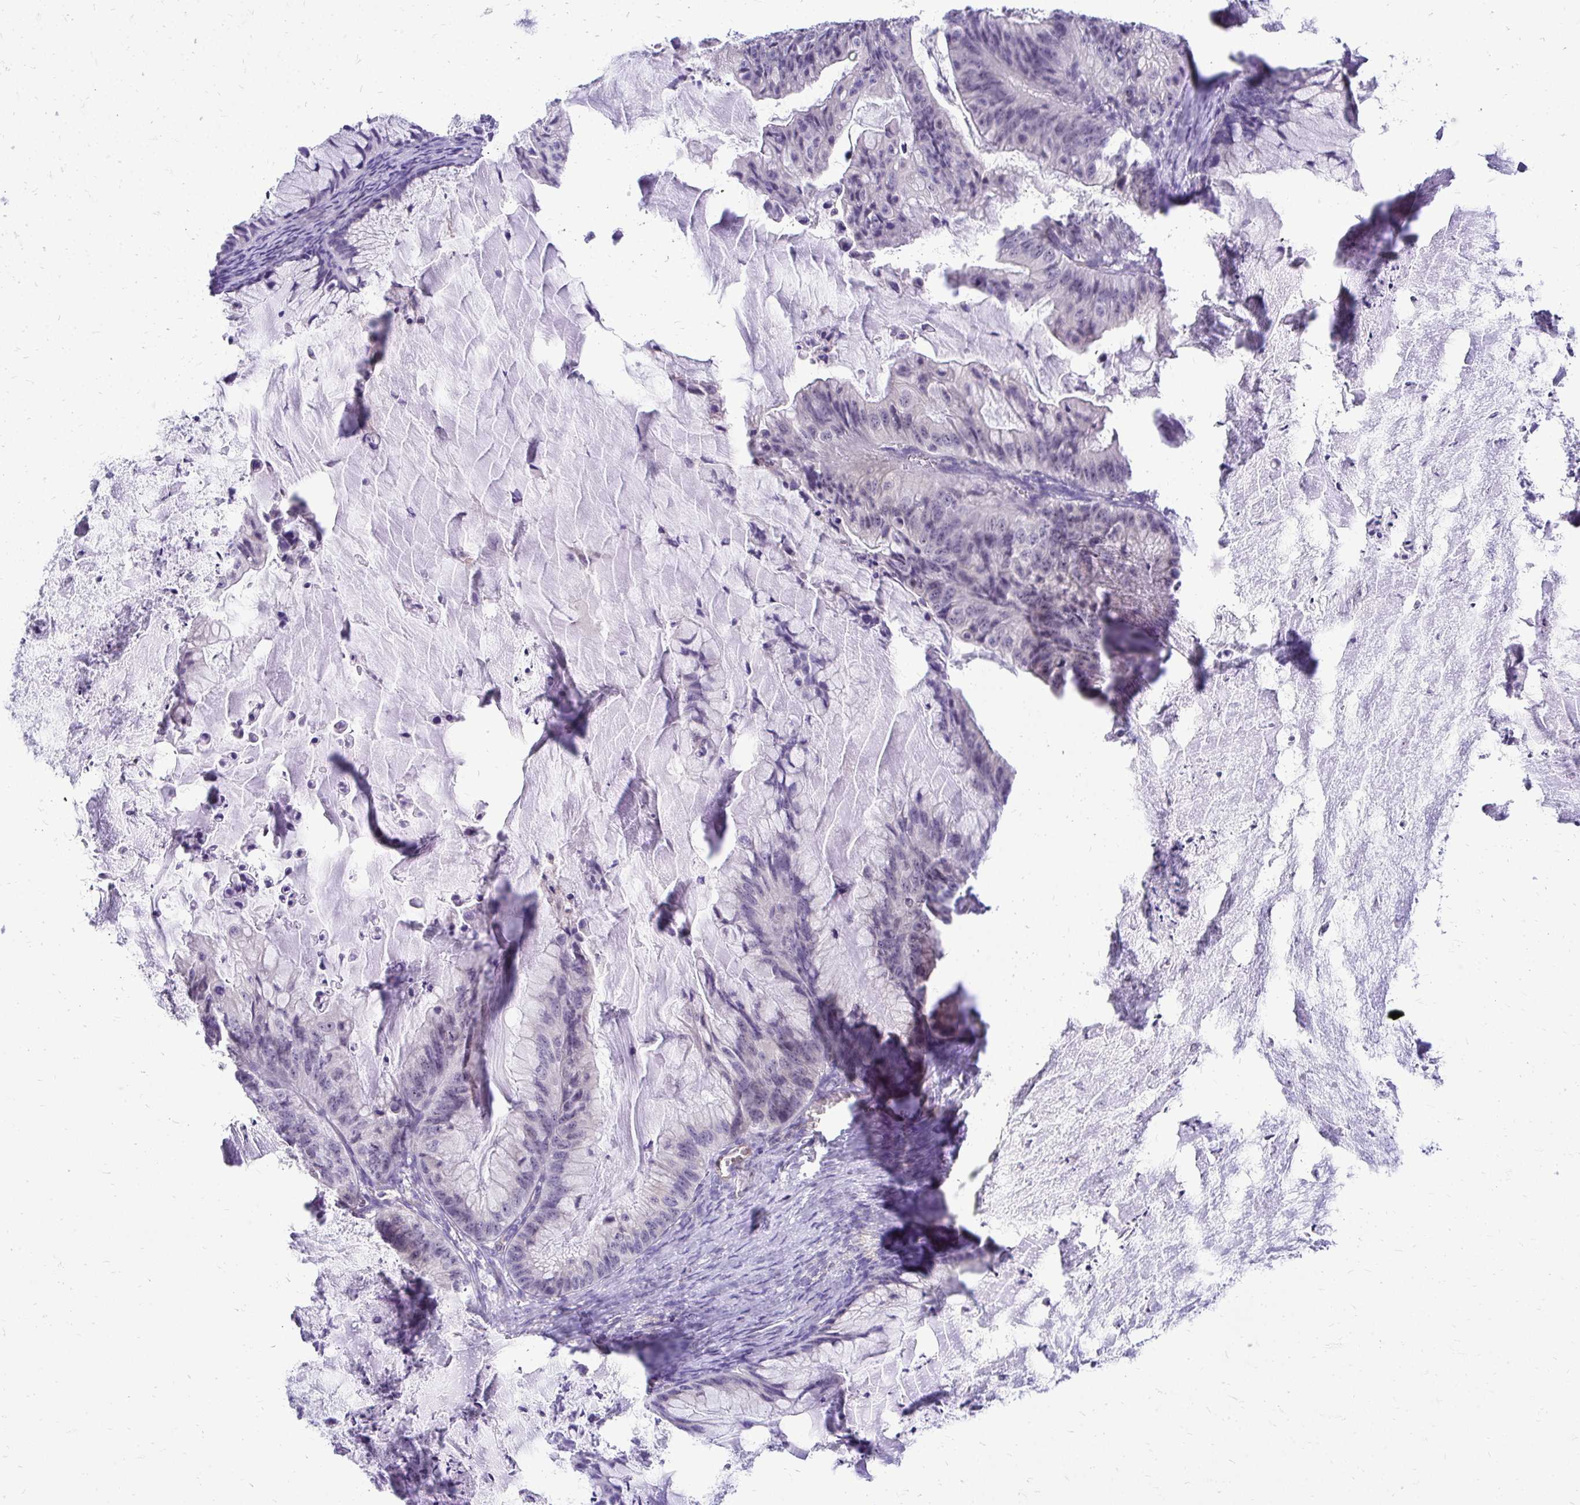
{"staining": {"intensity": "negative", "quantity": "none", "location": "none"}, "tissue": "ovarian cancer", "cell_type": "Tumor cells", "image_type": "cancer", "snomed": [{"axis": "morphology", "description": "Cystadenocarcinoma, mucinous, NOS"}, {"axis": "topography", "description": "Ovary"}], "caption": "Photomicrograph shows no significant protein positivity in tumor cells of ovarian cancer (mucinous cystadenocarcinoma).", "gene": "NIFK", "patient": {"sex": "female", "age": 72}}